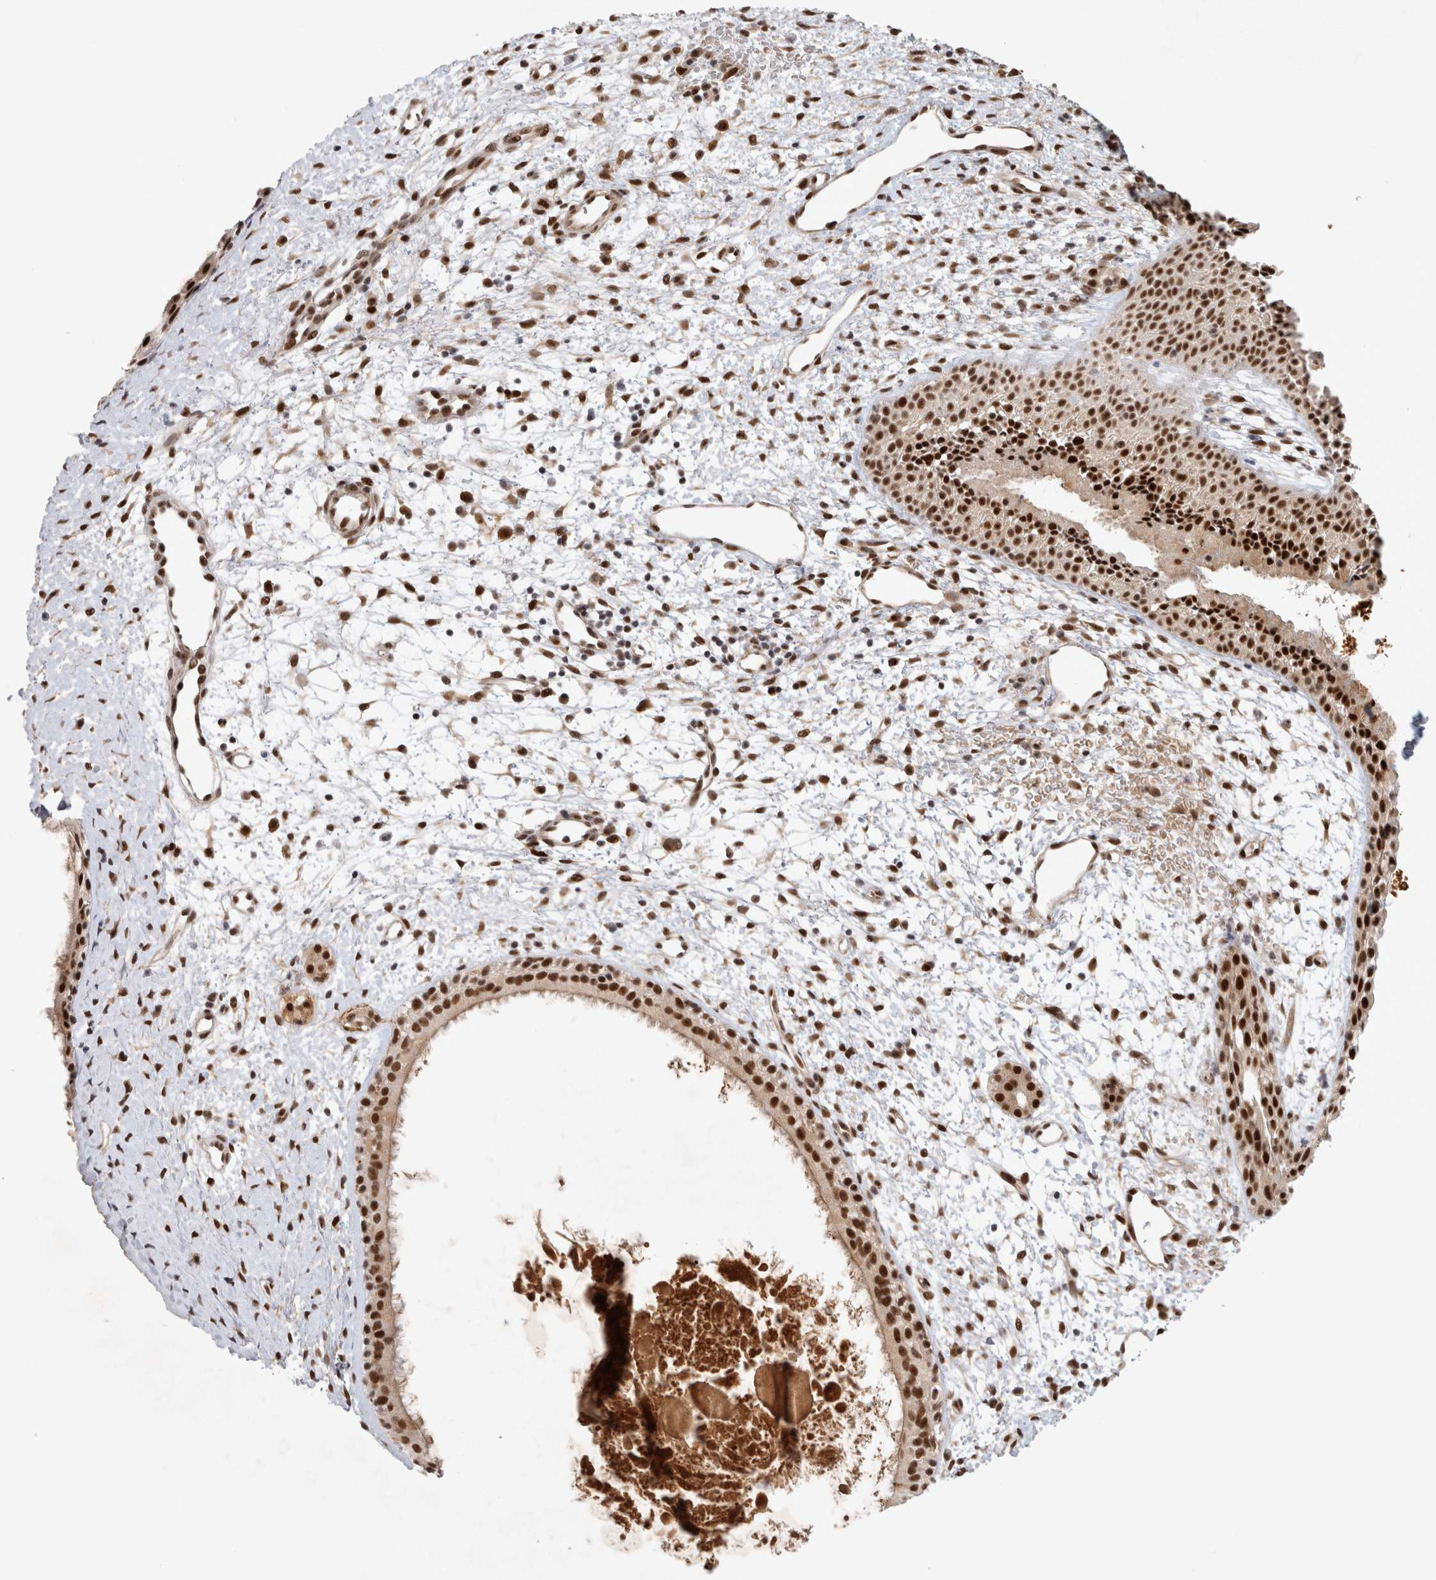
{"staining": {"intensity": "strong", "quantity": ">75%", "location": "nuclear"}, "tissue": "nasopharynx", "cell_type": "Respiratory epithelial cells", "image_type": "normal", "snomed": [{"axis": "morphology", "description": "Normal tissue, NOS"}, {"axis": "topography", "description": "Nasopharynx"}], "caption": "The photomicrograph shows staining of normal nasopharynx, revealing strong nuclear protein staining (brown color) within respiratory epithelial cells.", "gene": "HESX1", "patient": {"sex": "male", "age": 22}}